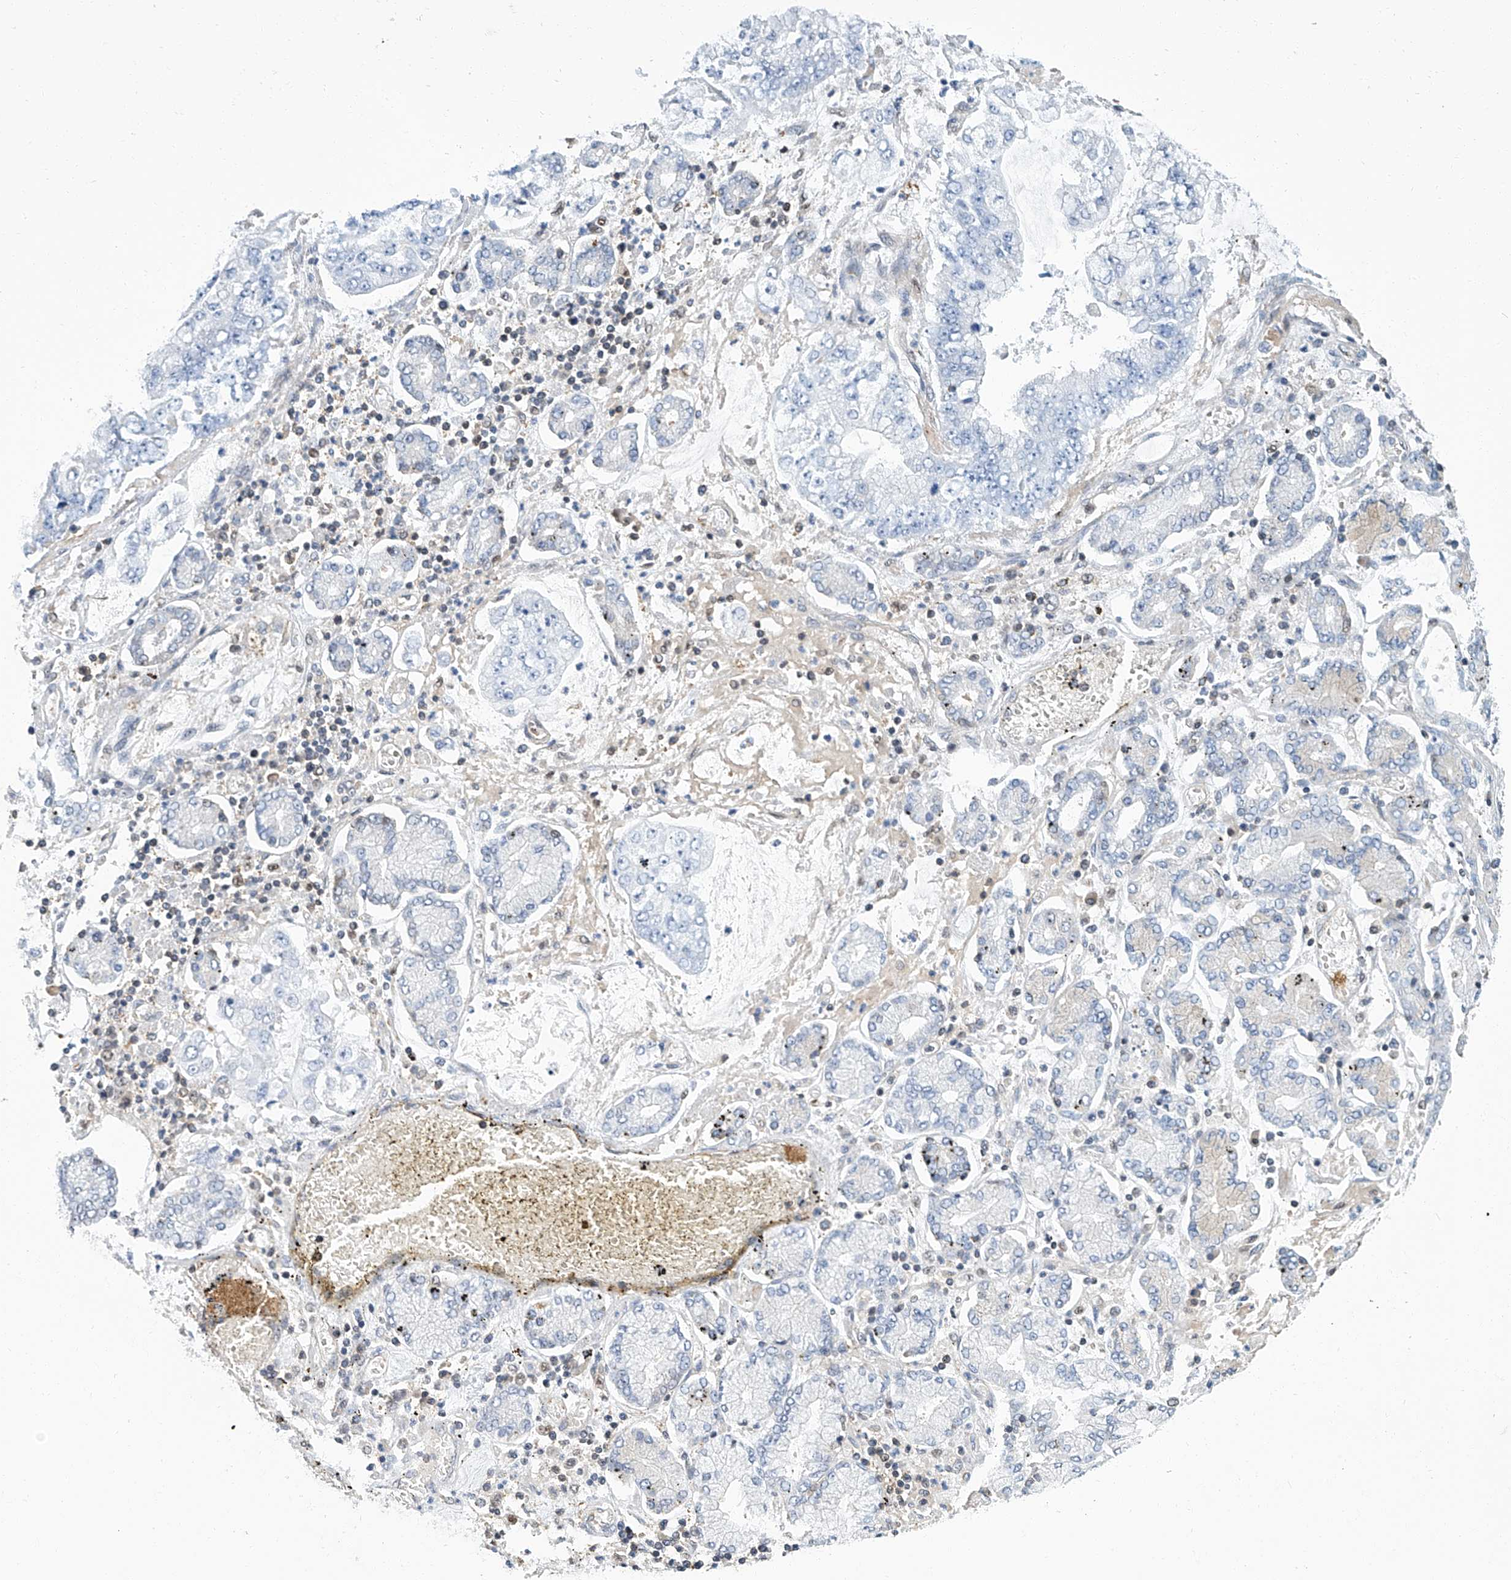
{"staining": {"intensity": "negative", "quantity": "none", "location": "none"}, "tissue": "stomach cancer", "cell_type": "Tumor cells", "image_type": "cancer", "snomed": [{"axis": "morphology", "description": "Adenocarcinoma, NOS"}, {"axis": "topography", "description": "Stomach"}], "caption": "Immunohistochemistry (IHC) micrograph of human adenocarcinoma (stomach) stained for a protein (brown), which demonstrates no expression in tumor cells.", "gene": "PSMB10", "patient": {"sex": "male", "age": 76}}